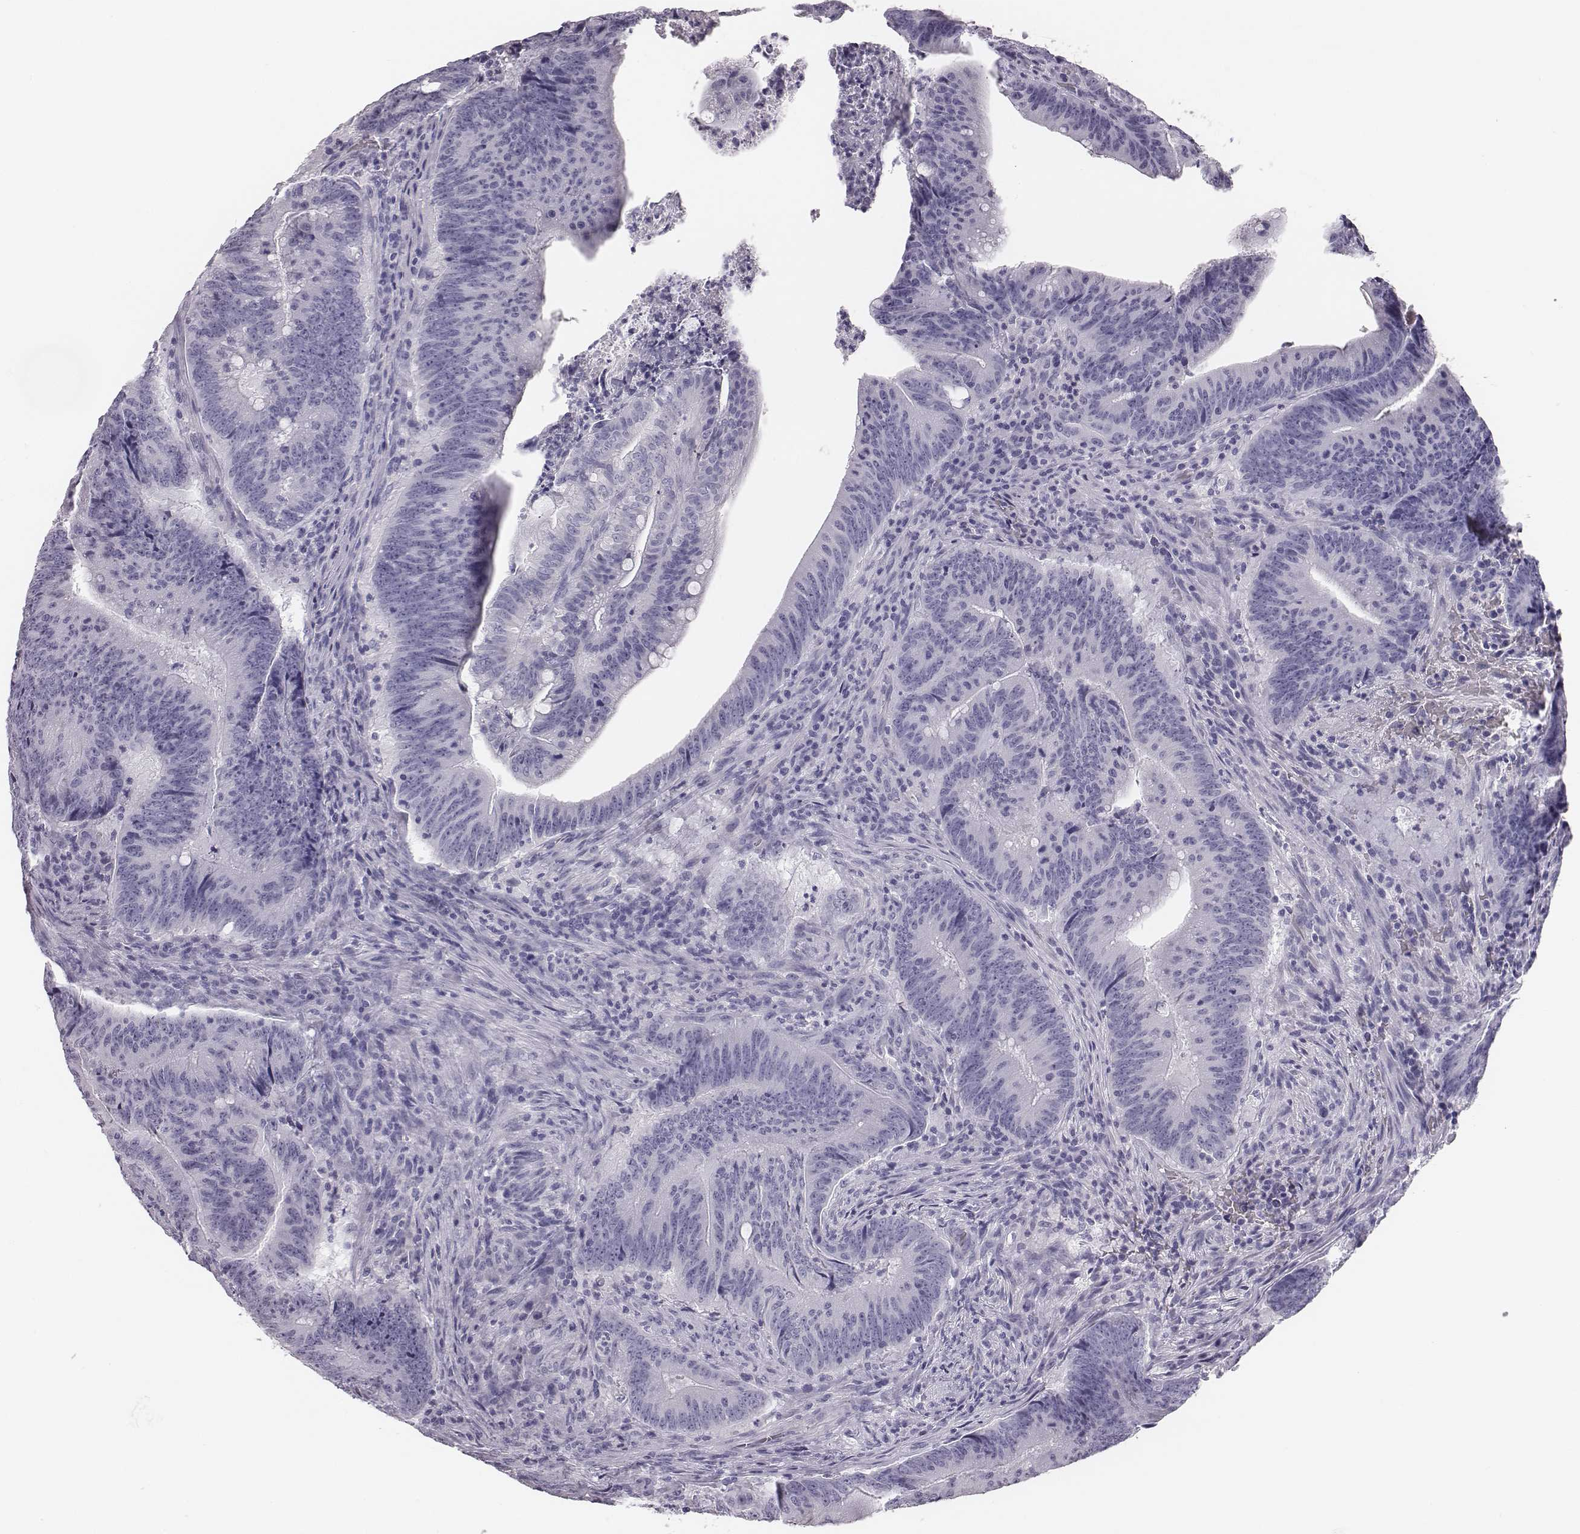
{"staining": {"intensity": "negative", "quantity": "none", "location": "none"}, "tissue": "colorectal cancer", "cell_type": "Tumor cells", "image_type": "cancer", "snomed": [{"axis": "morphology", "description": "Adenocarcinoma, NOS"}, {"axis": "topography", "description": "Colon"}], "caption": "This is an immunohistochemistry image of human colorectal adenocarcinoma. There is no staining in tumor cells.", "gene": "HBZ", "patient": {"sex": "female", "age": 87}}